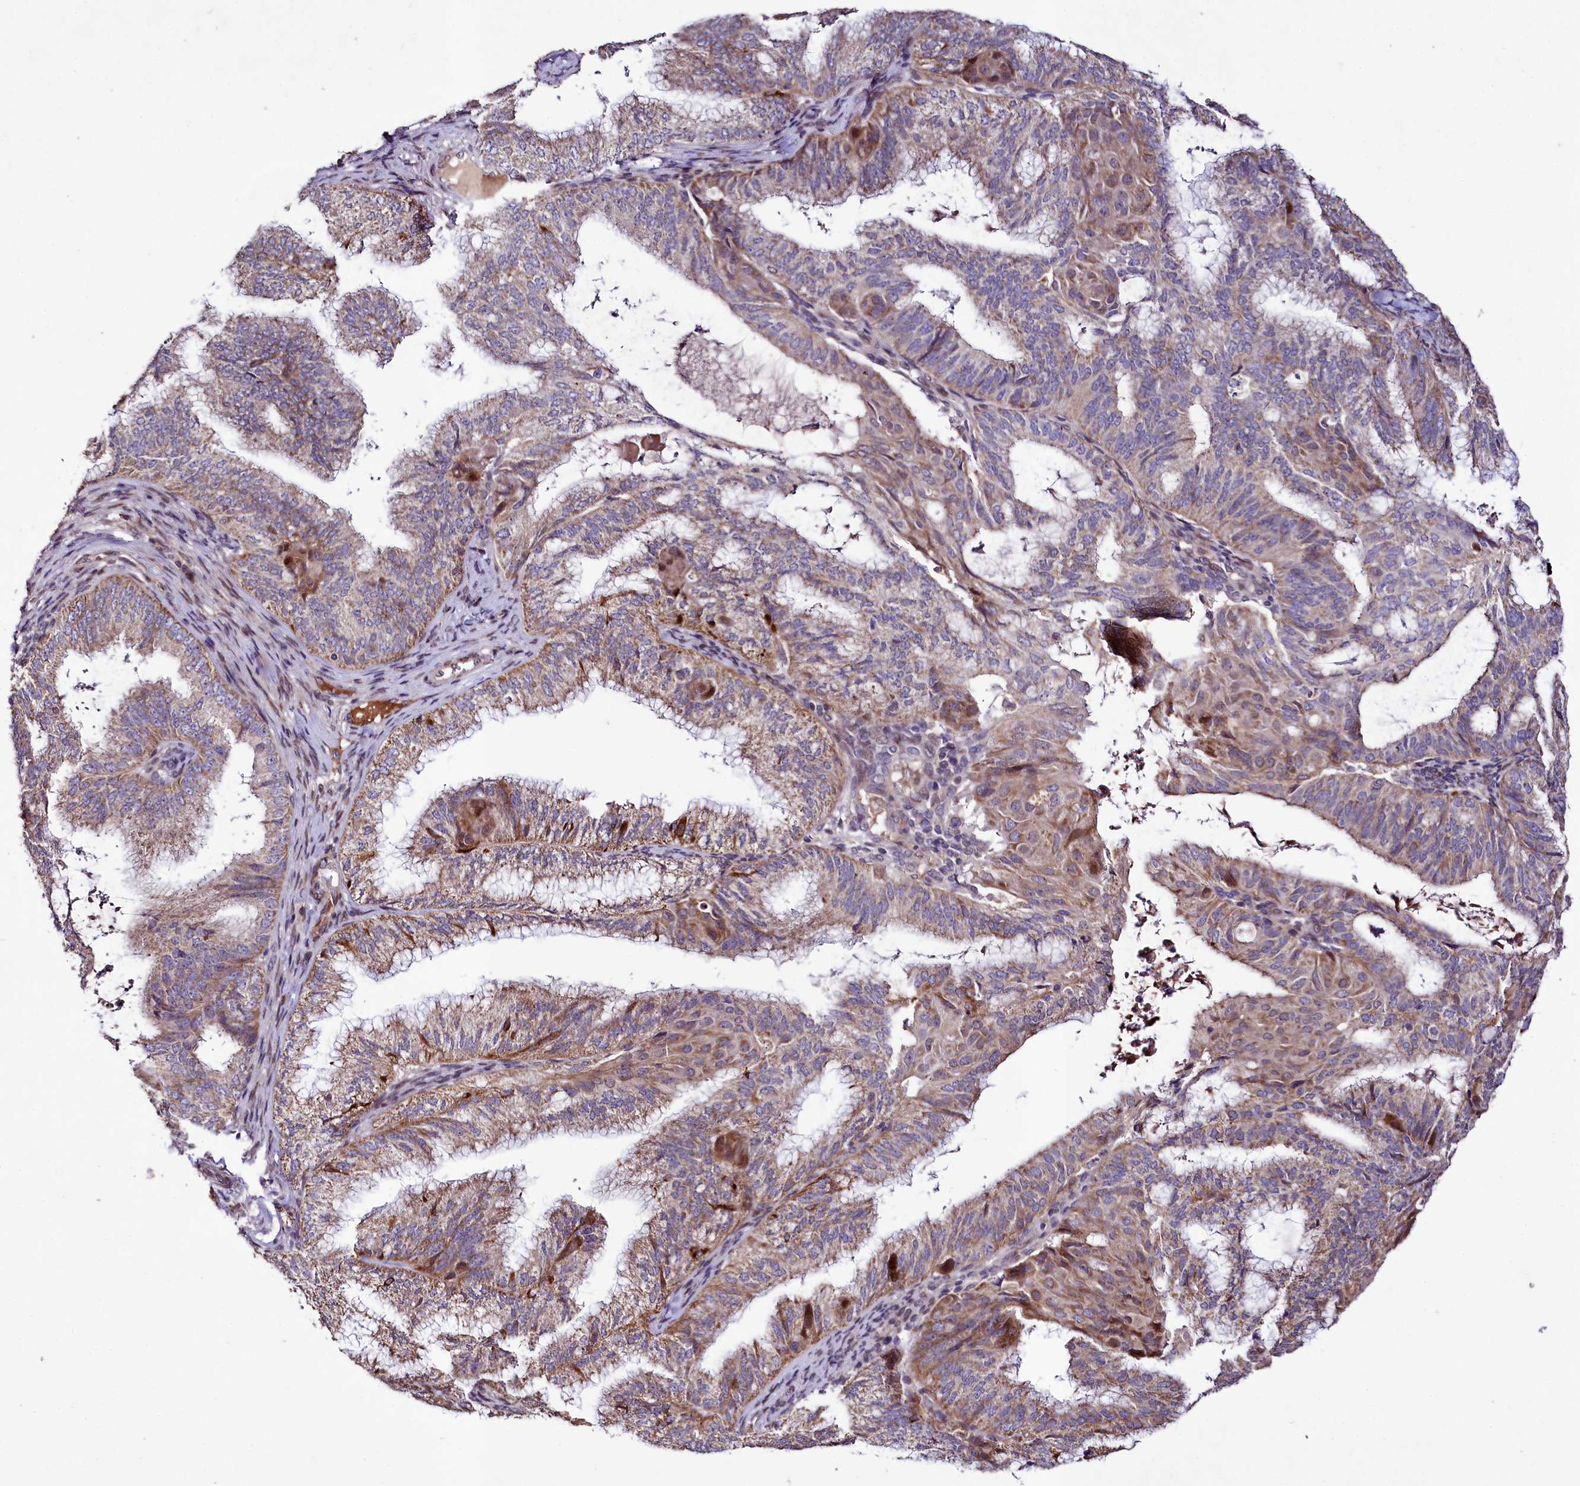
{"staining": {"intensity": "weak", "quantity": "25%-75%", "location": "cytoplasmic/membranous"}, "tissue": "endometrial cancer", "cell_type": "Tumor cells", "image_type": "cancer", "snomed": [{"axis": "morphology", "description": "Adenocarcinoma, NOS"}, {"axis": "topography", "description": "Endometrium"}], "caption": "A high-resolution photomicrograph shows IHC staining of endometrial cancer, which reveals weak cytoplasmic/membranous staining in about 25%-75% of tumor cells.", "gene": "ZNF226", "patient": {"sex": "female", "age": 49}}